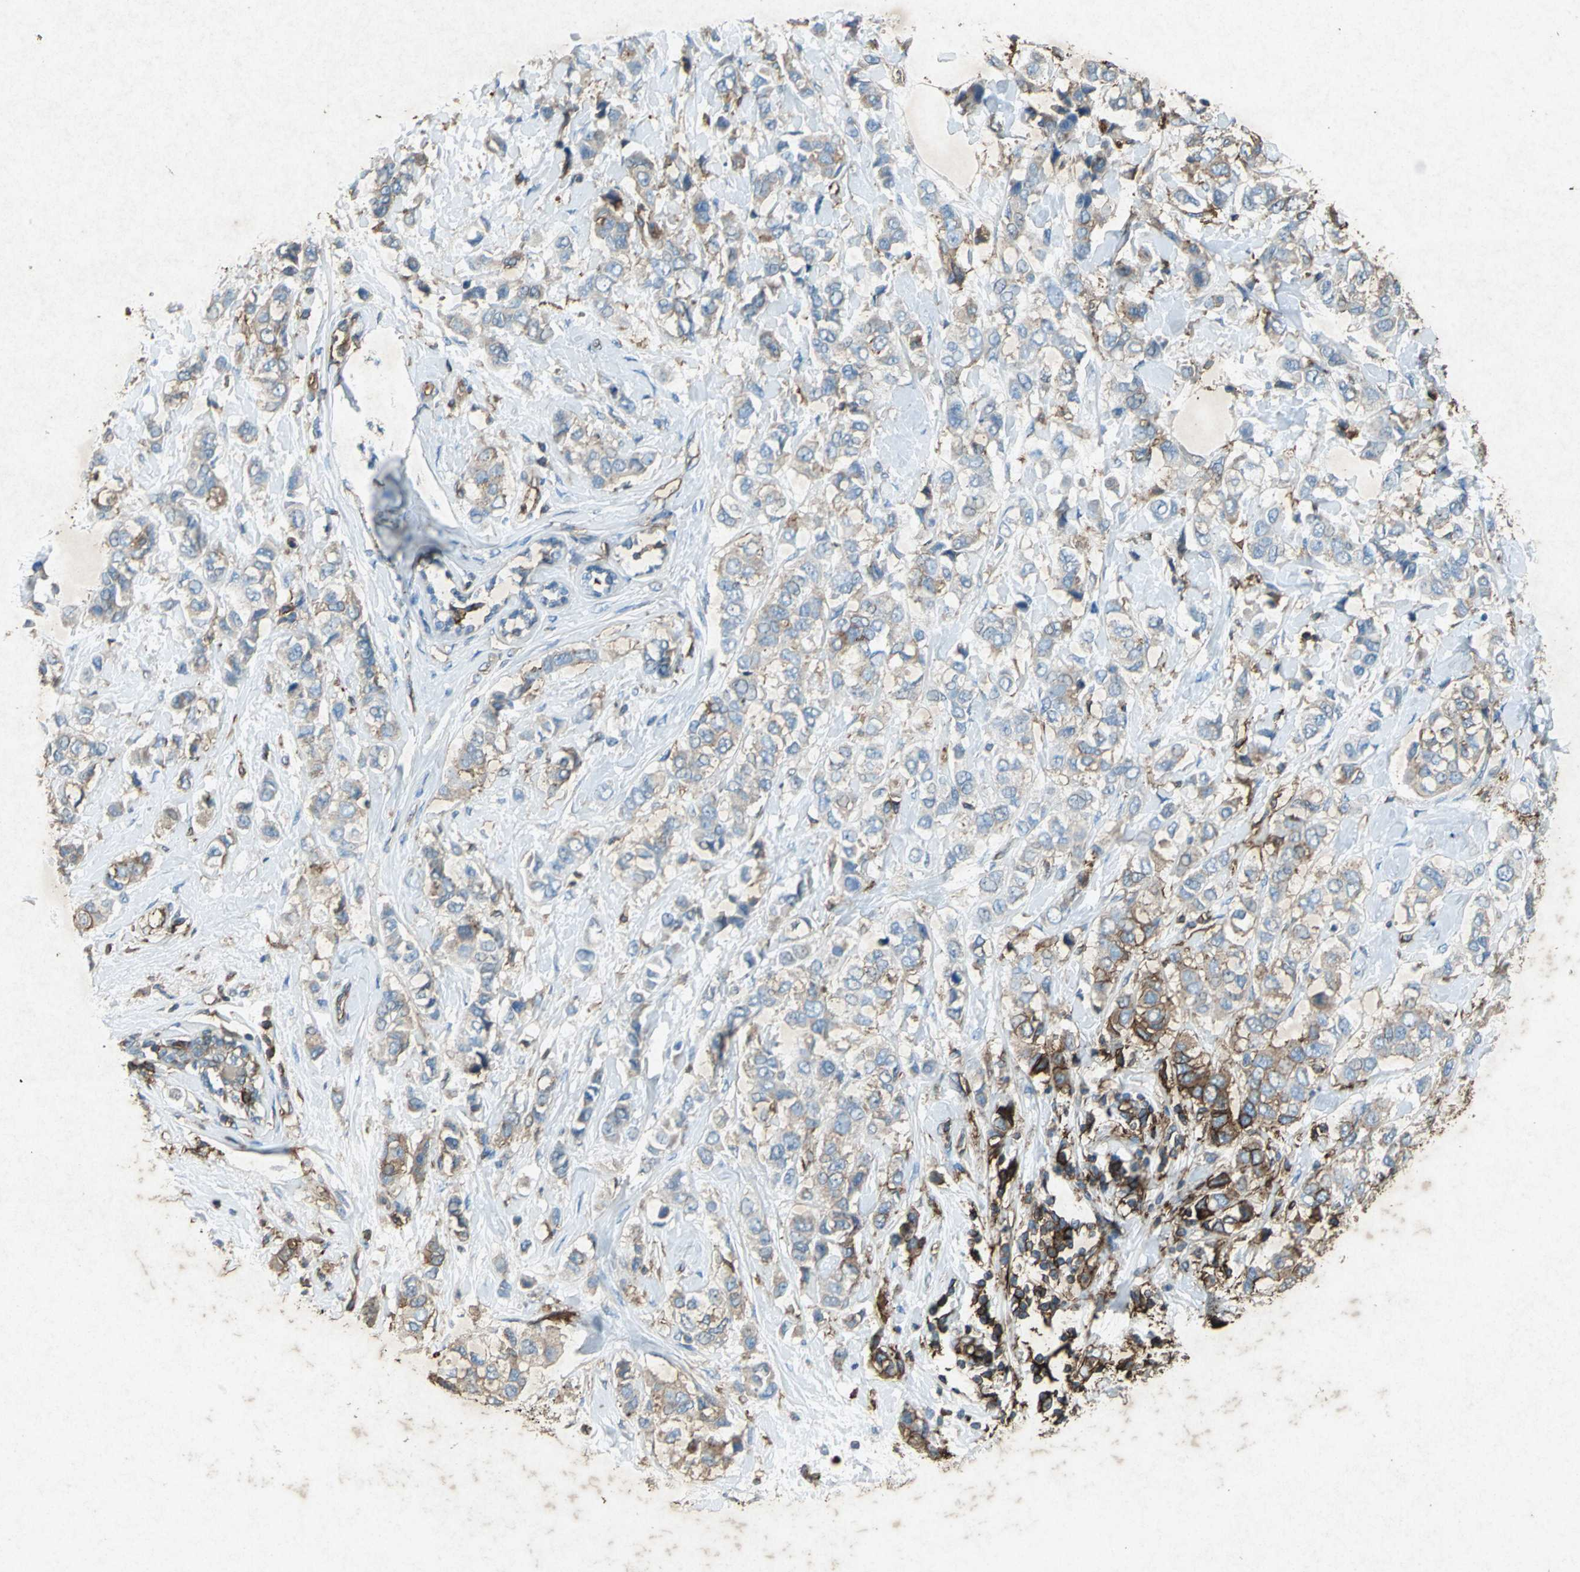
{"staining": {"intensity": "weak", "quantity": "25%-75%", "location": "cytoplasmic/membranous"}, "tissue": "breast cancer", "cell_type": "Tumor cells", "image_type": "cancer", "snomed": [{"axis": "morphology", "description": "Duct carcinoma"}, {"axis": "topography", "description": "Breast"}], "caption": "IHC micrograph of human breast infiltrating ductal carcinoma stained for a protein (brown), which exhibits low levels of weak cytoplasmic/membranous staining in about 25%-75% of tumor cells.", "gene": "CCR6", "patient": {"sex": "female", "age": 50}}